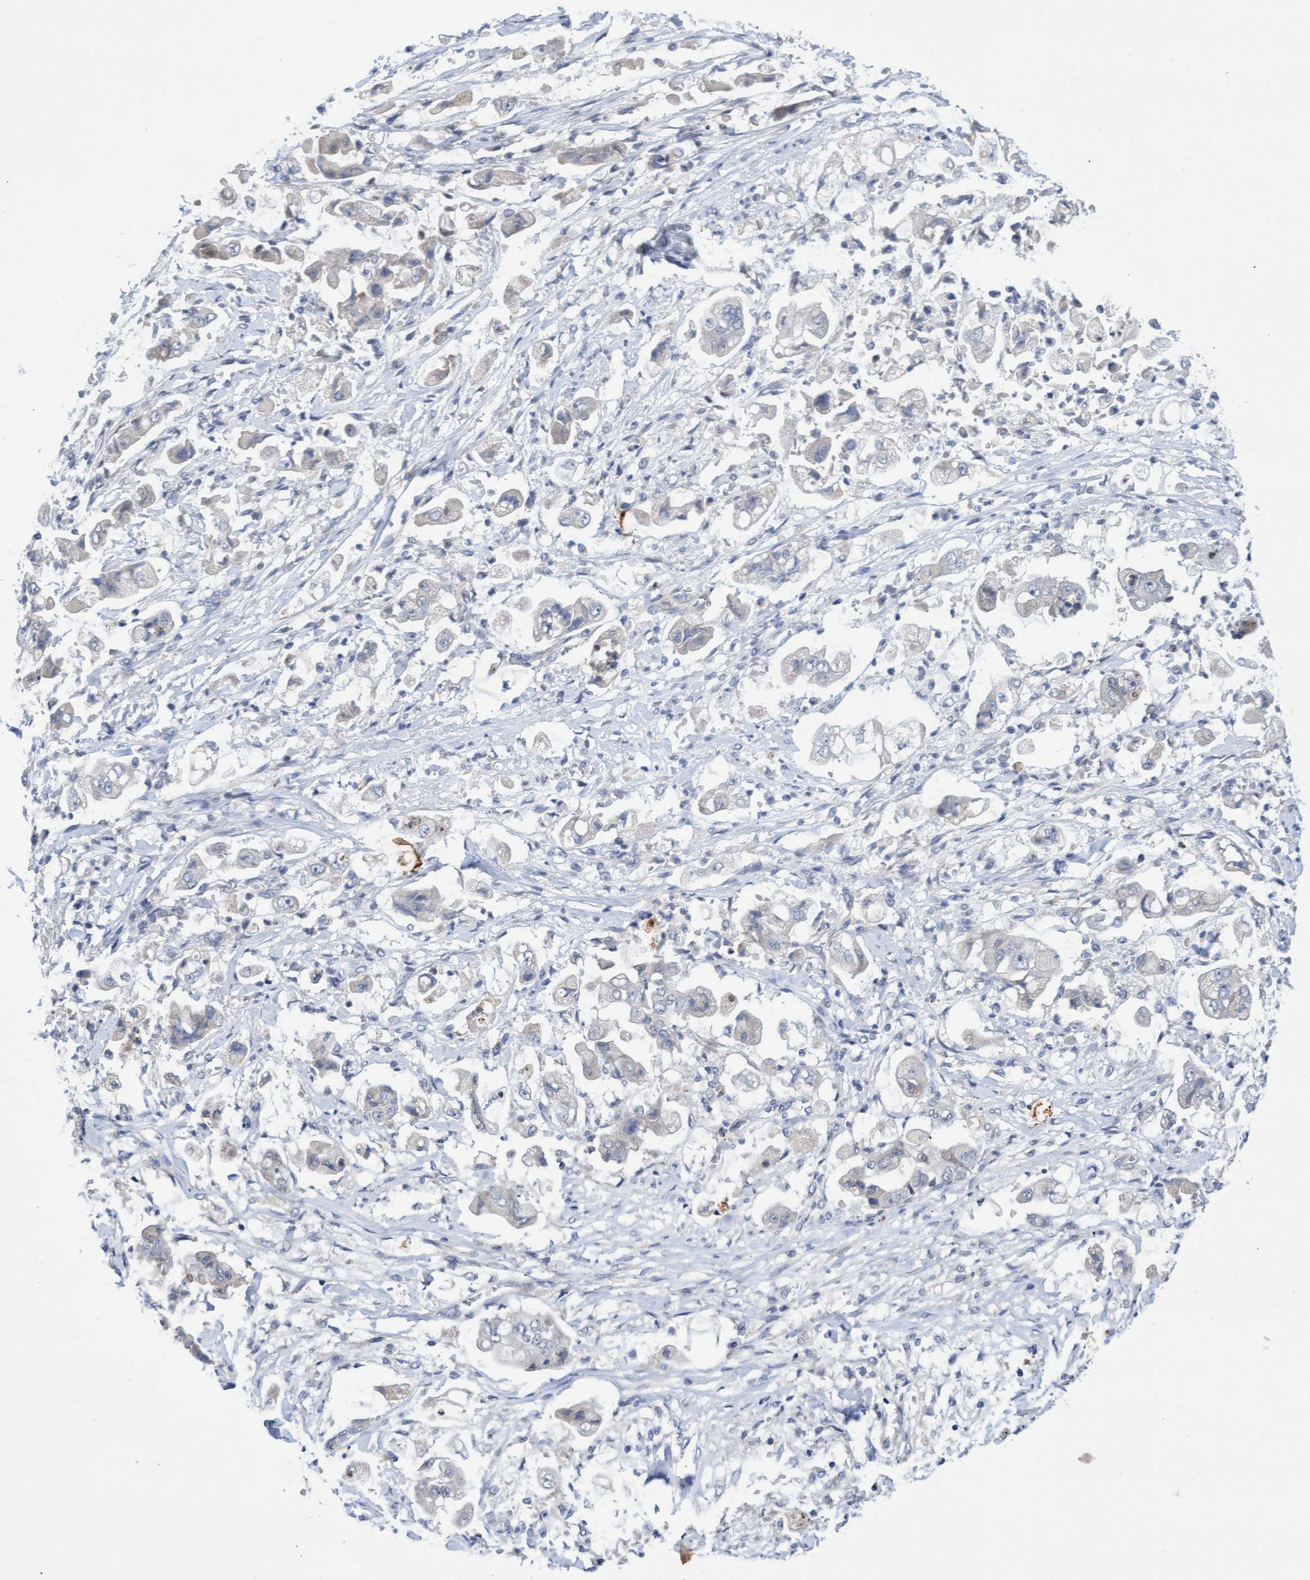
{"staining": {"intensity": "negative", "quantity": "none", "location": "none"}, "tissue": "stomach cancer", "cell_type": "Tumor cells", "image_type": "cancer", "snomed": [{"axis": "morphology", "description": "Adenocarcinoma, NOS"}, {"axis": "topography", "description": "Stomach"}], "caption": "This is an immunohistochemistry (IHC) micrograph of adenocarcinoma (stomach). There is no expression in tumor cells.", "gene": "ABCF2", "patient": {"sex": "male", "age": 62}}